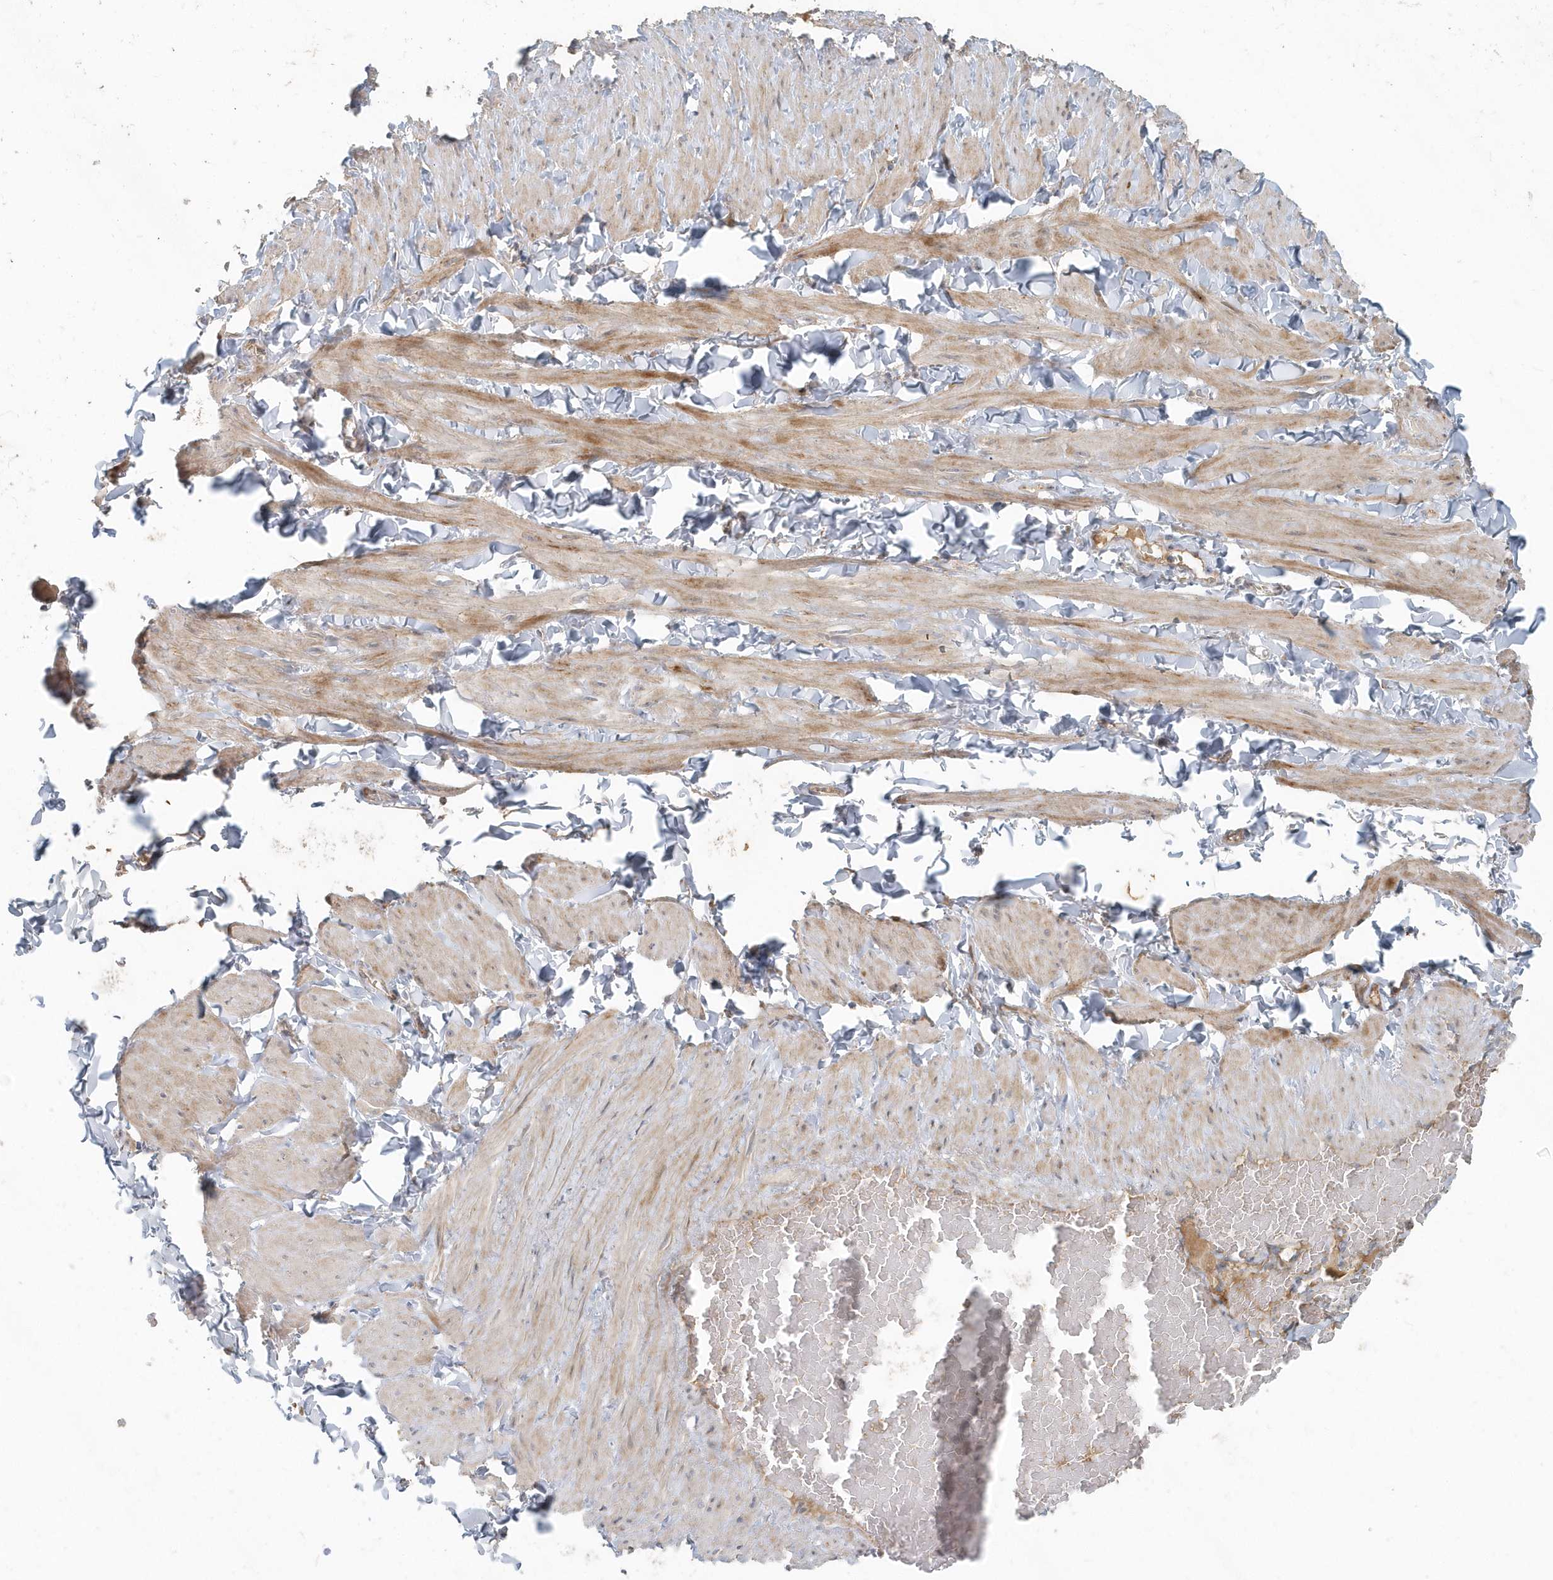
{"staining": {"intensity": "moderate", "quantity": "25%-75%", "location": "cytoplasmic/membranous"}, "tissue": "adipose tissue", "cell_type": "Adipocytes", "image_type": "normal", "snomed": [{"axis": "morphology", "description": "Normal tissue, NOS"}, {"axis": "topography", "description": "Adipose tissue"}, {"axis": "topography", "description": "Vascular tissue"}, {"axis": "topography", "description": "Peripheral nerve tissue"}], "caption": "Immunohistochemical staining of normal human adipose tissue displays moderate cytoplasmic/membranous protein expression in about 25%-75% of adipocytes.", "gene": "MMUT", "patient": {"sex": "male", "age": 25}}